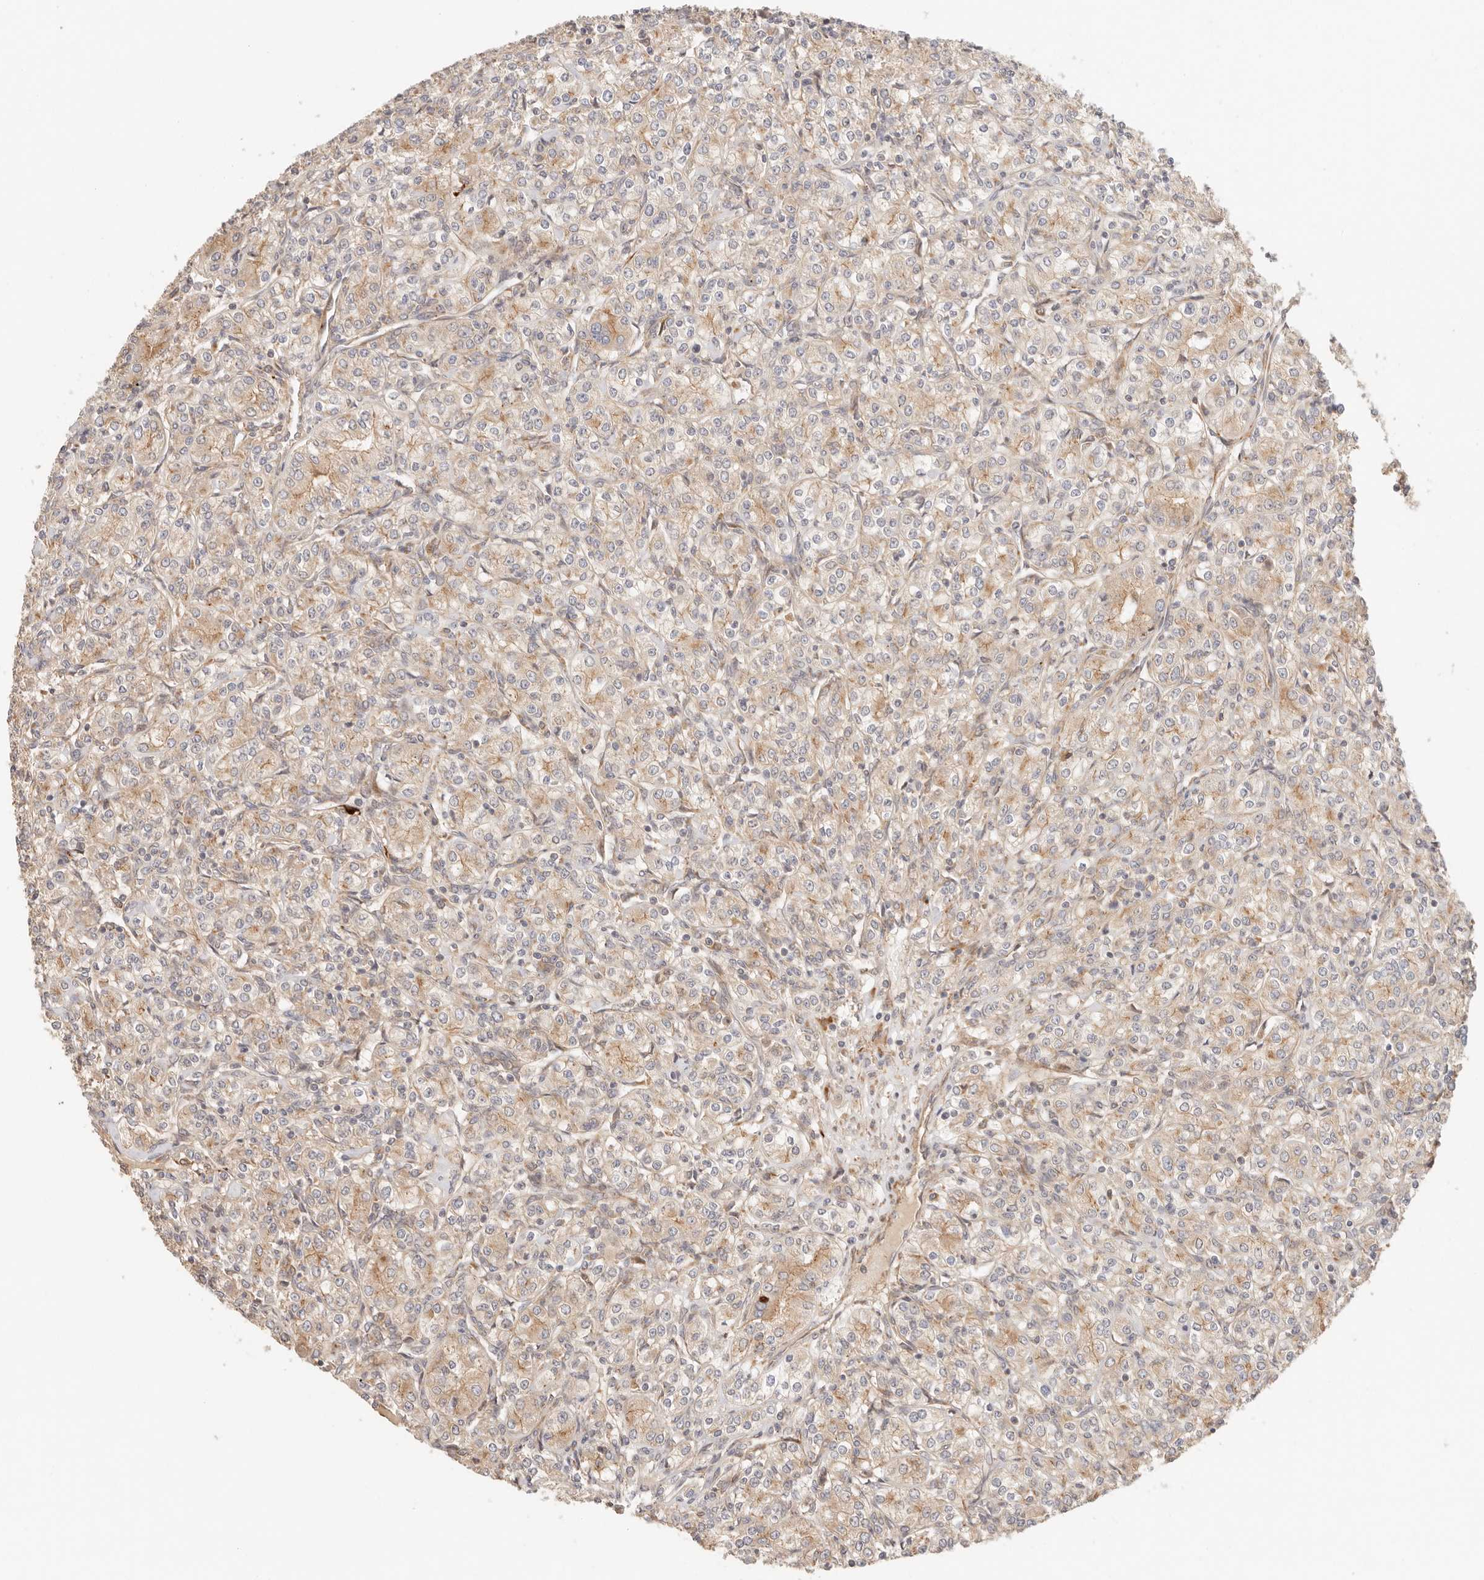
{"staining": {"intensity": "moderate", "quantity": "25%-75%", "location": "cytoplasmic/membranous"}, "tissue": "renal cancer", "cell_type": "Tumor cells", "image_type": "cancer", "snomed": [{"axis": "morphology", "description": "Adenocarcinoma, NOS"}, {"axis": "topography", "description": "Kidney"}], "caption": "DAB (3,3'-diaminobenzidine) immunohistochemical staining of human adenocarcinoma (renal) demonstrates moderate cytoplasmic/membranous protein staining in approximately 25%-75% of tumor cells. Nuclei are stained in blue.", "gene": "IL1R2", "patient": {"sex": "male", "age": 77}}